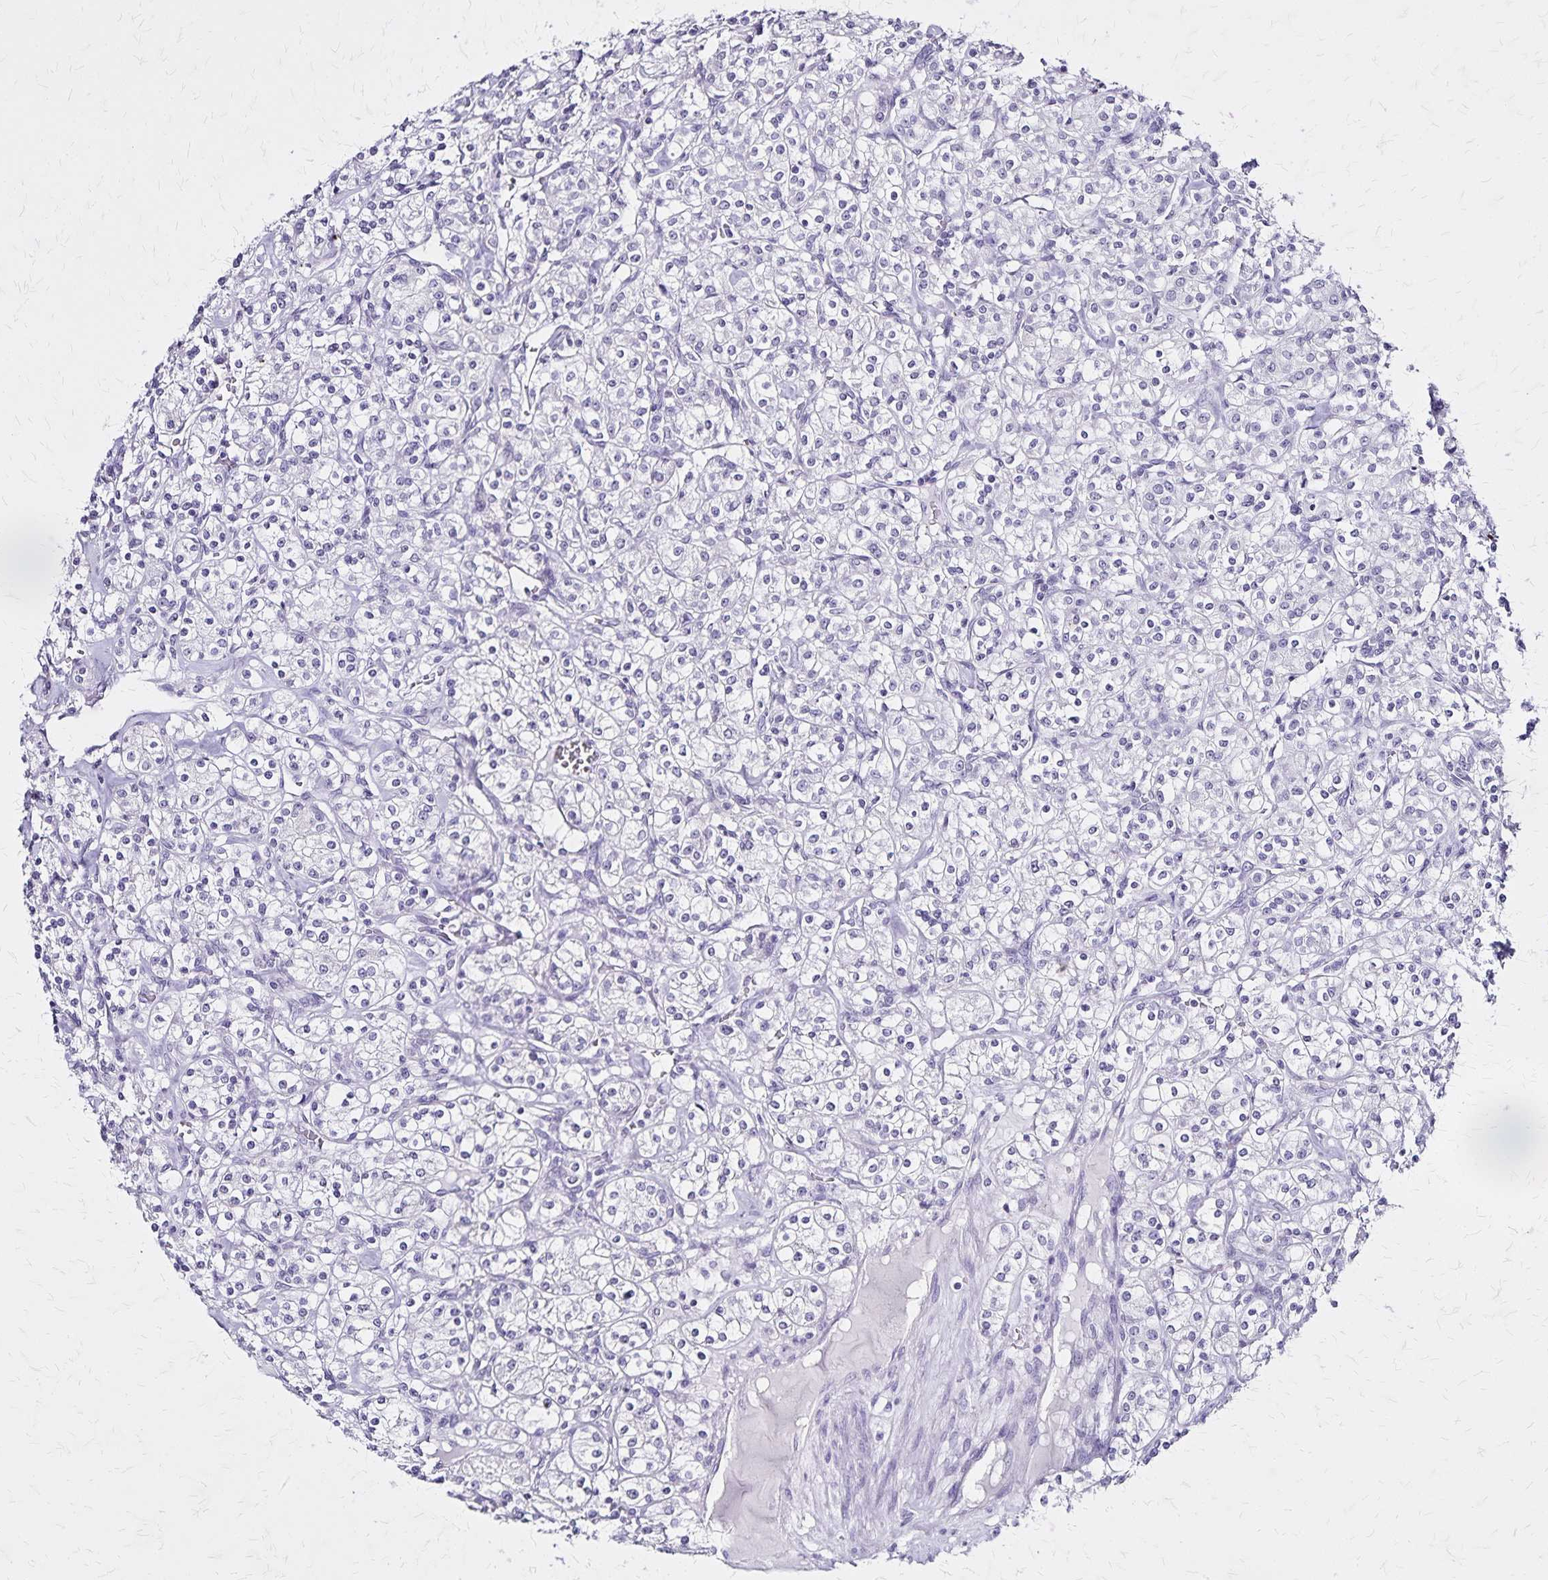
{"staining": {"intensity": "negative", "quantity": "none", "location": "none"}, "tissue": "renal cancer", "cell_type": "Tumor cells", "image_type": "cancer", "snomed": [{"axis": "morphology", "description": "Adenocarcinoma, NOS"}, {"axis": "topography", "description": "Kidney"}], "caption": "DAB (3,3'-diaminobenzidine) immunohistochemical staining of renal cancer reveals no significant expression in tumor cells.", "gene": "KRT2", "patient": {"sex": "male", "age": 77}}